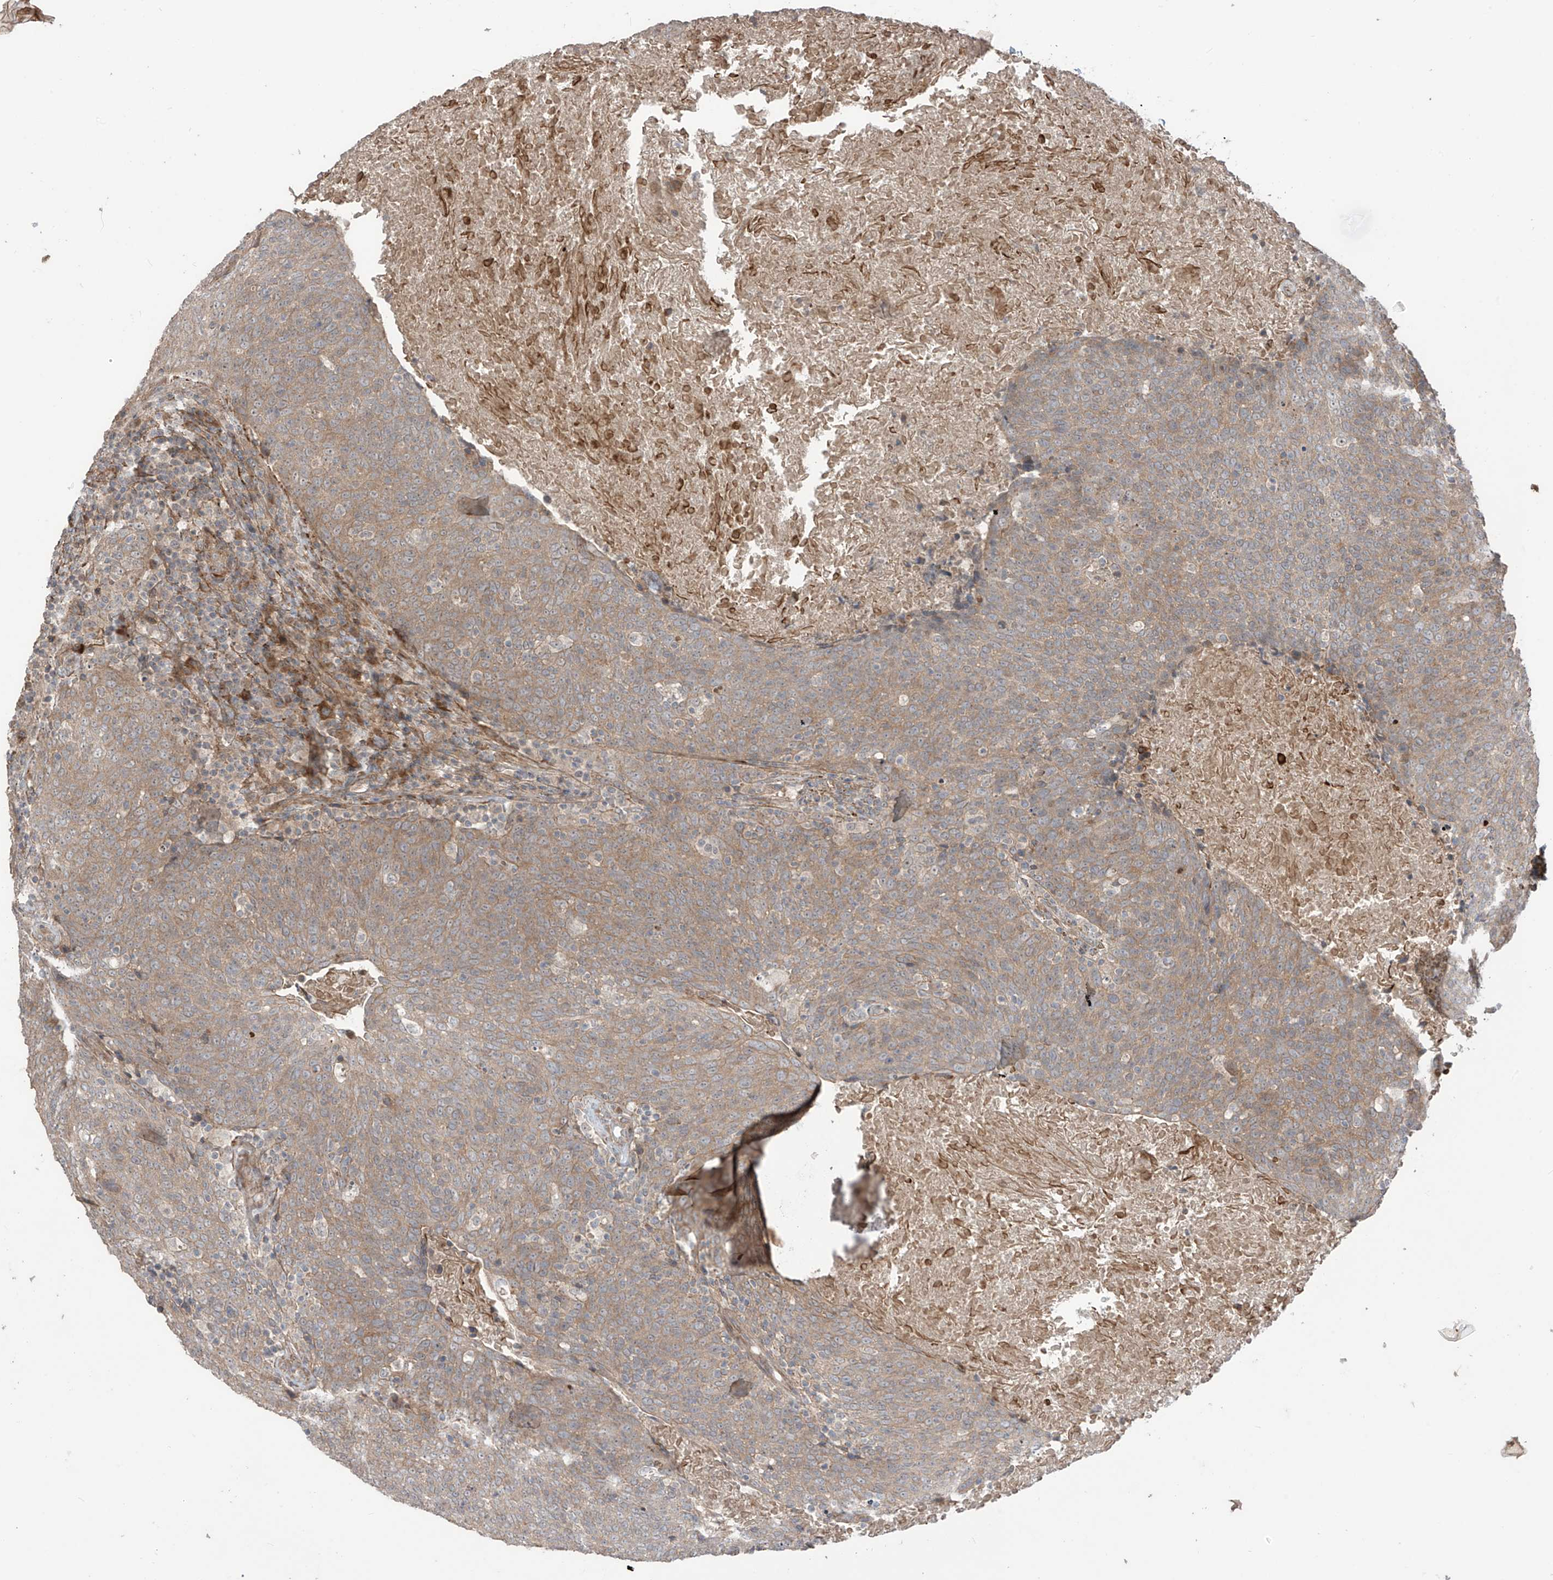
{"staining": {"intensity": "weak", "quantity": ">75%", "location": "cytoplasmic/membranous"}, "tissue": "head and neck cancer", "cell_type": "Tumor cells", "image_type": "cancer", "snomed": [{"axis": "morphology", "description": "Squamous cell carcinoma, NOS"}, {"axis": "morphology", "description": "Squamous cell carcinoma, metastatic, NOS"}, {"axis": "topography", "description": "Lymph node"}, {"axis": "topography", "description": "Head-Neck"}], "caption": "The photomicrograph exhibits staining of squamous cell carcinoma (head and neck), revealing weak cytoplasmic/membranous protein expression (brown color) within tumor cells.", "gene": "LRRC74A", "patient": {"sex": "male", "age": 62}}